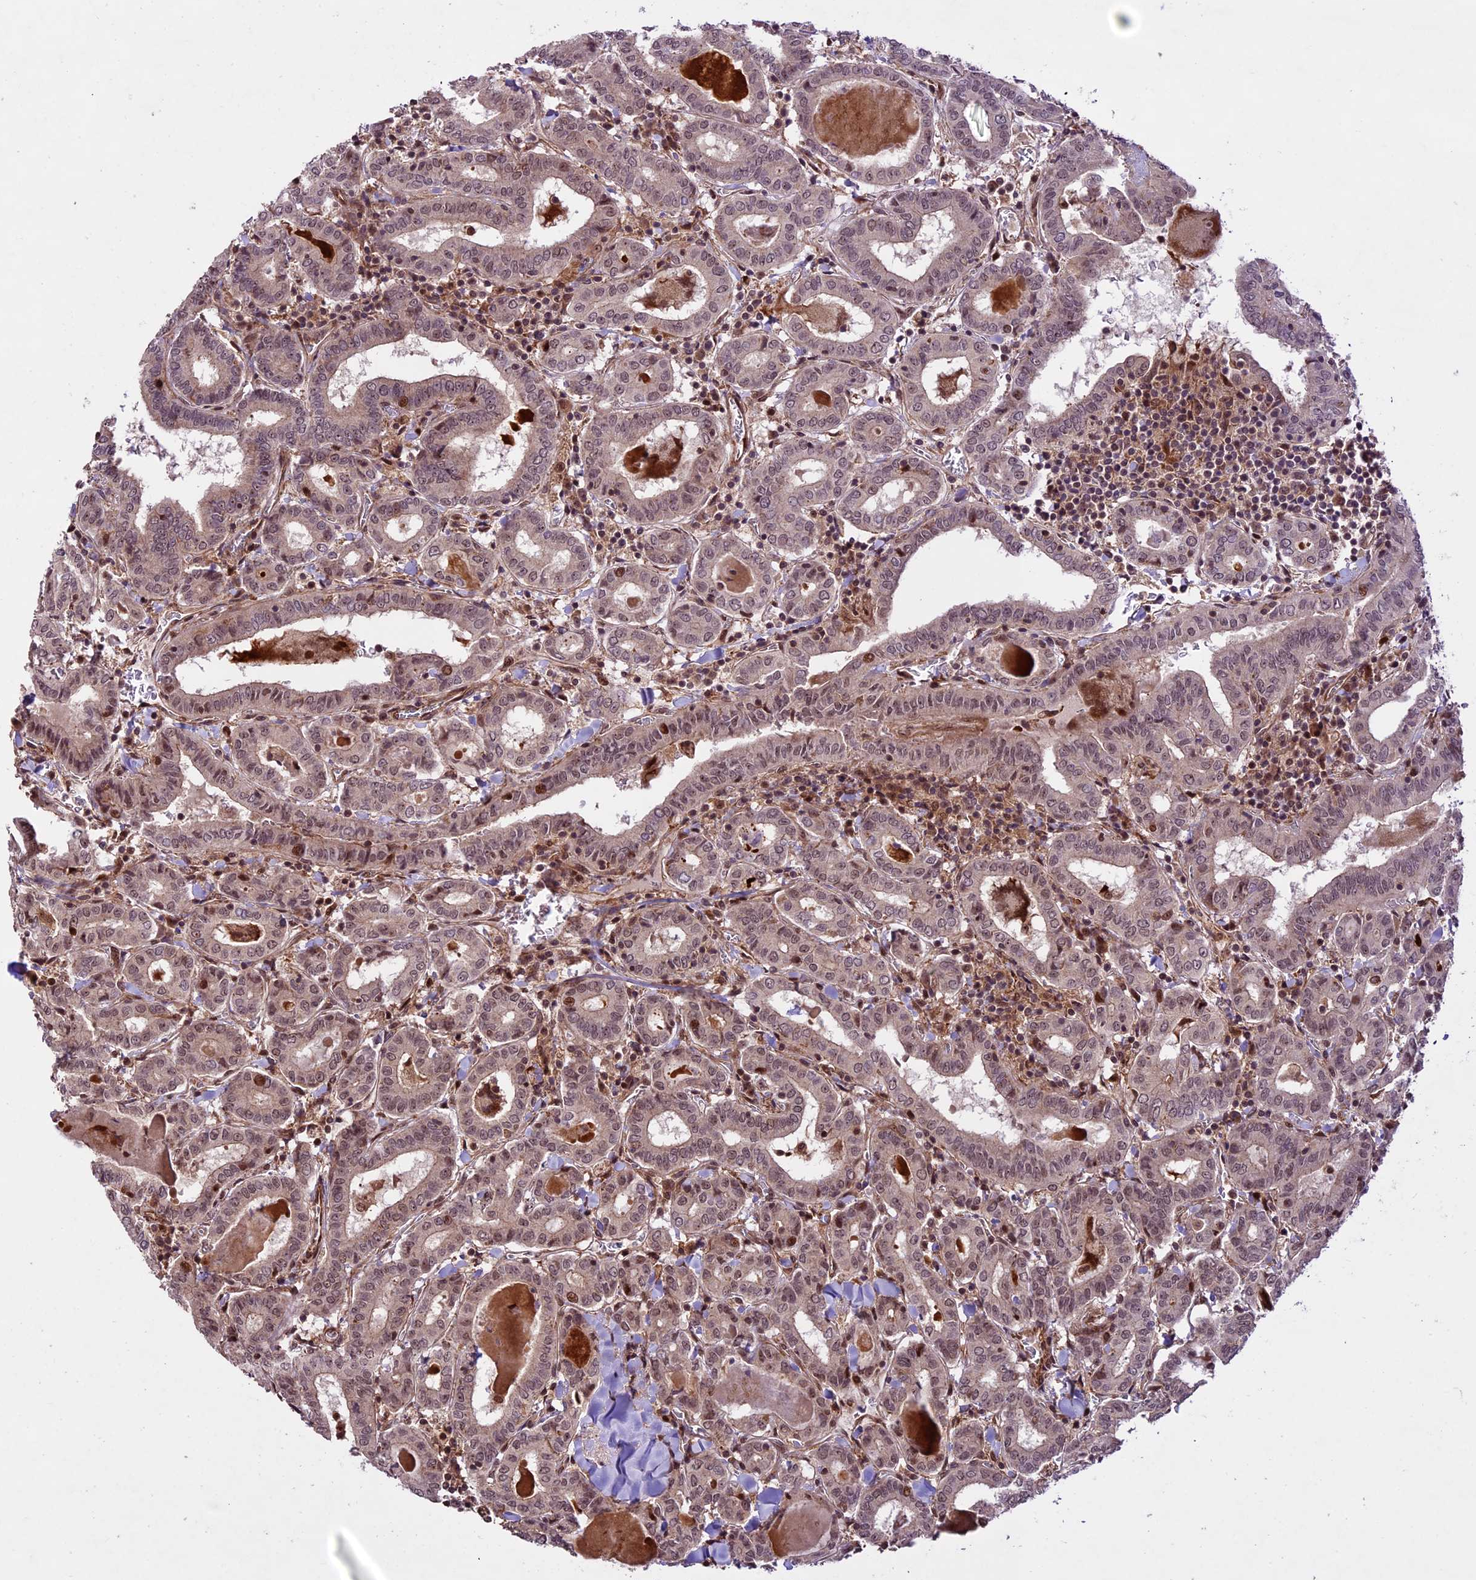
{"staining": {"intensity": "weak", "quantity": "25%-75%", "location": "nuclear"}, "tissue": "thyroid cancer", "cell_type": "Tumor cells", "image_type": "cancer", "snomed": [{"axis": "morphology", "description": "Papillary adenocarcinoma, NOS"}, {"axis": "topography", "description": "Thyroid gland"}], "caption": "An immunohistochemistry histopathology image of tumor tissue is shown. Protein staining in brown labels weak nuclear positivity in thyroid cancer (papillary adenocarcinoma) within tumor cells.", "gene": "DHX38", "patient": {"sex": "female", "age": 72}}